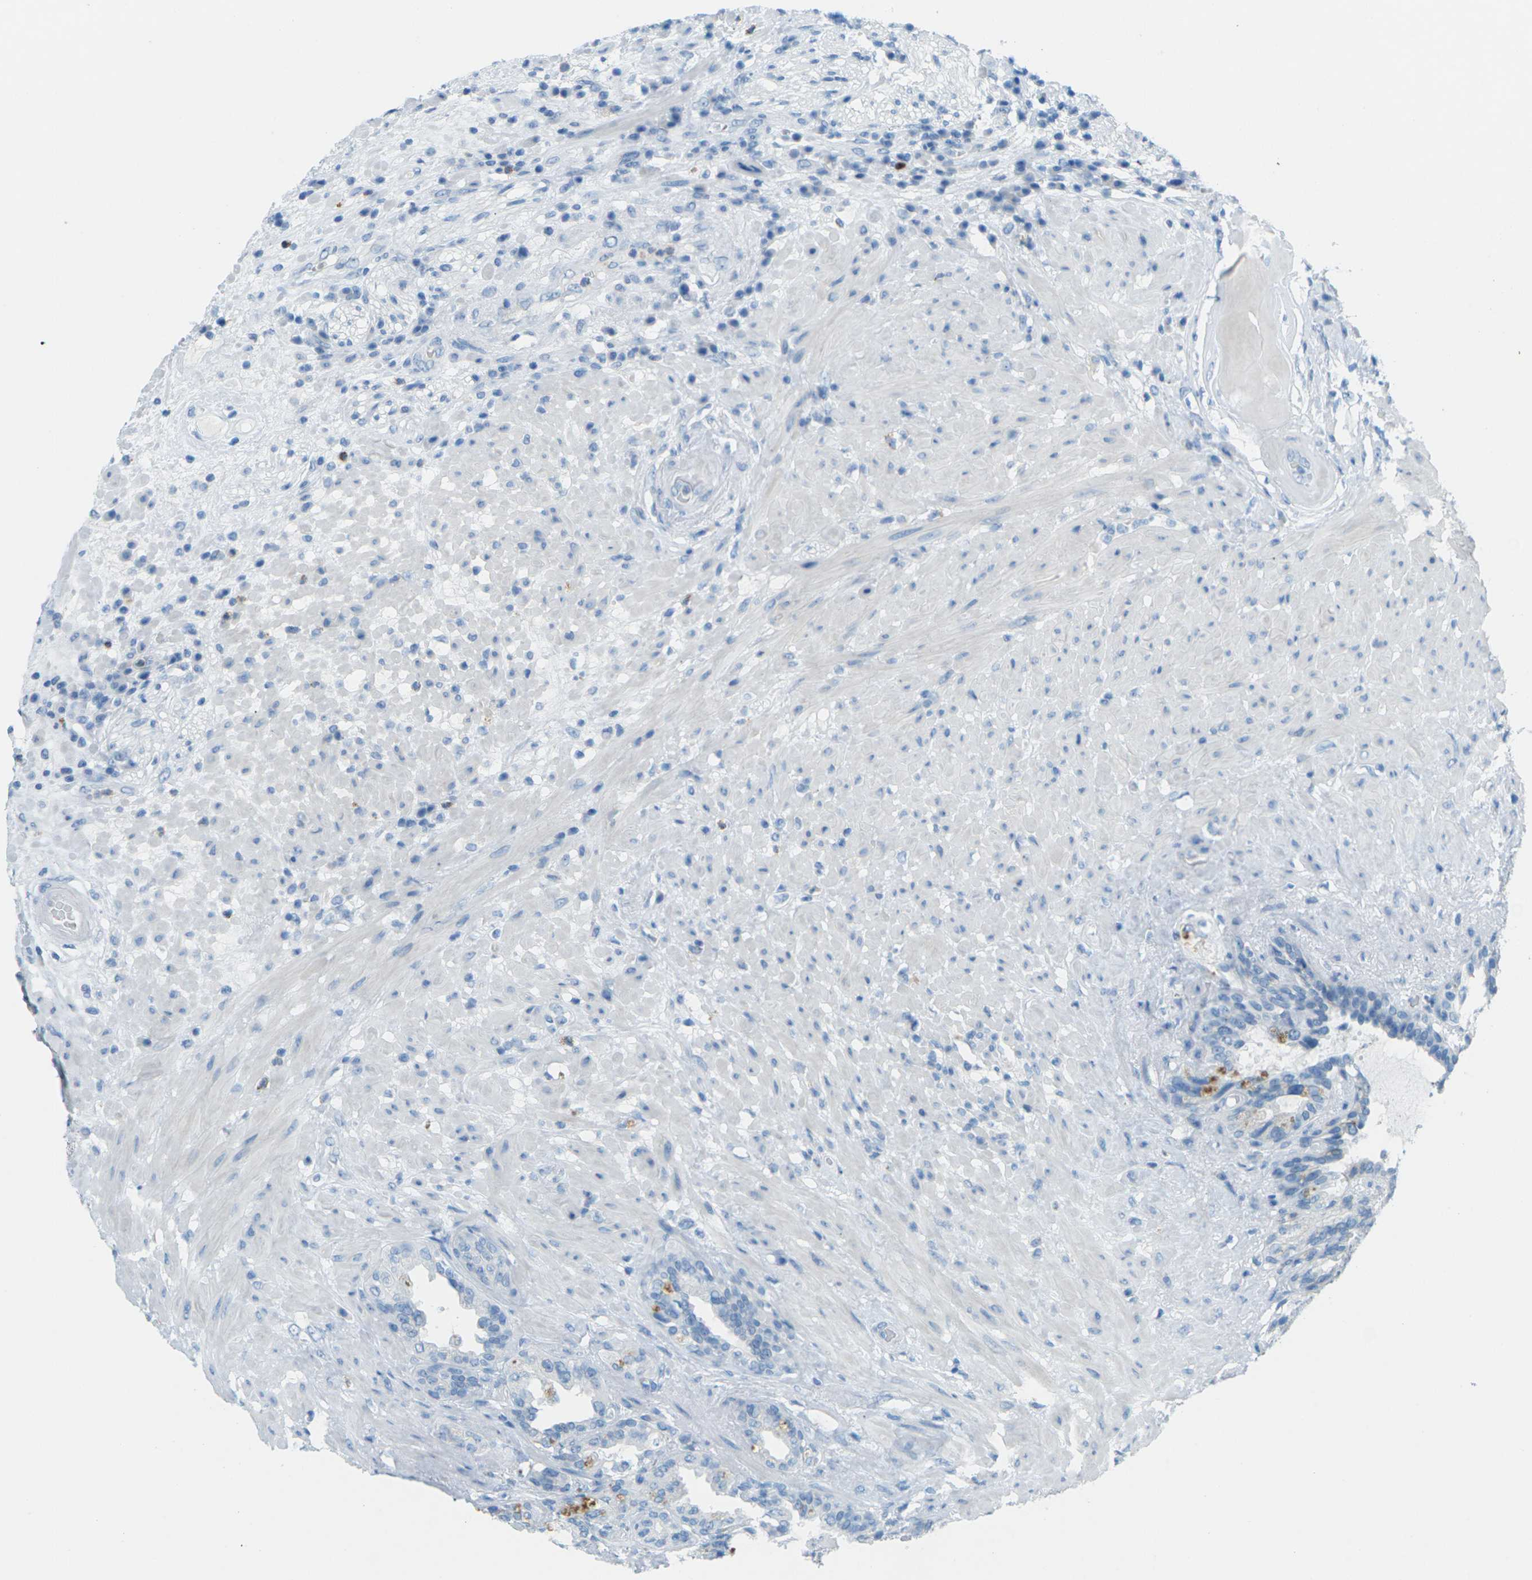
{"staining": {"intensity": "negative", "quantity": "none", "location": "none"}, "tissue": "seminal vesicle", "cell_type": "Glandular cells", "image_type": "normal", "snomed": [{"axis": "morphology", "description": "Normal tissue, NOS"}, {"axis": "topography", "description": "Seminal veicle"}], "caption": "This photomicrograph is of normal seminal vesicle stained with IHC to label a protein in brown with the nuclei are counter-stained blue. There is no expression in glandular cells.", "gene": "CDH16", "patient": {"sex": "male", "age": 61}}